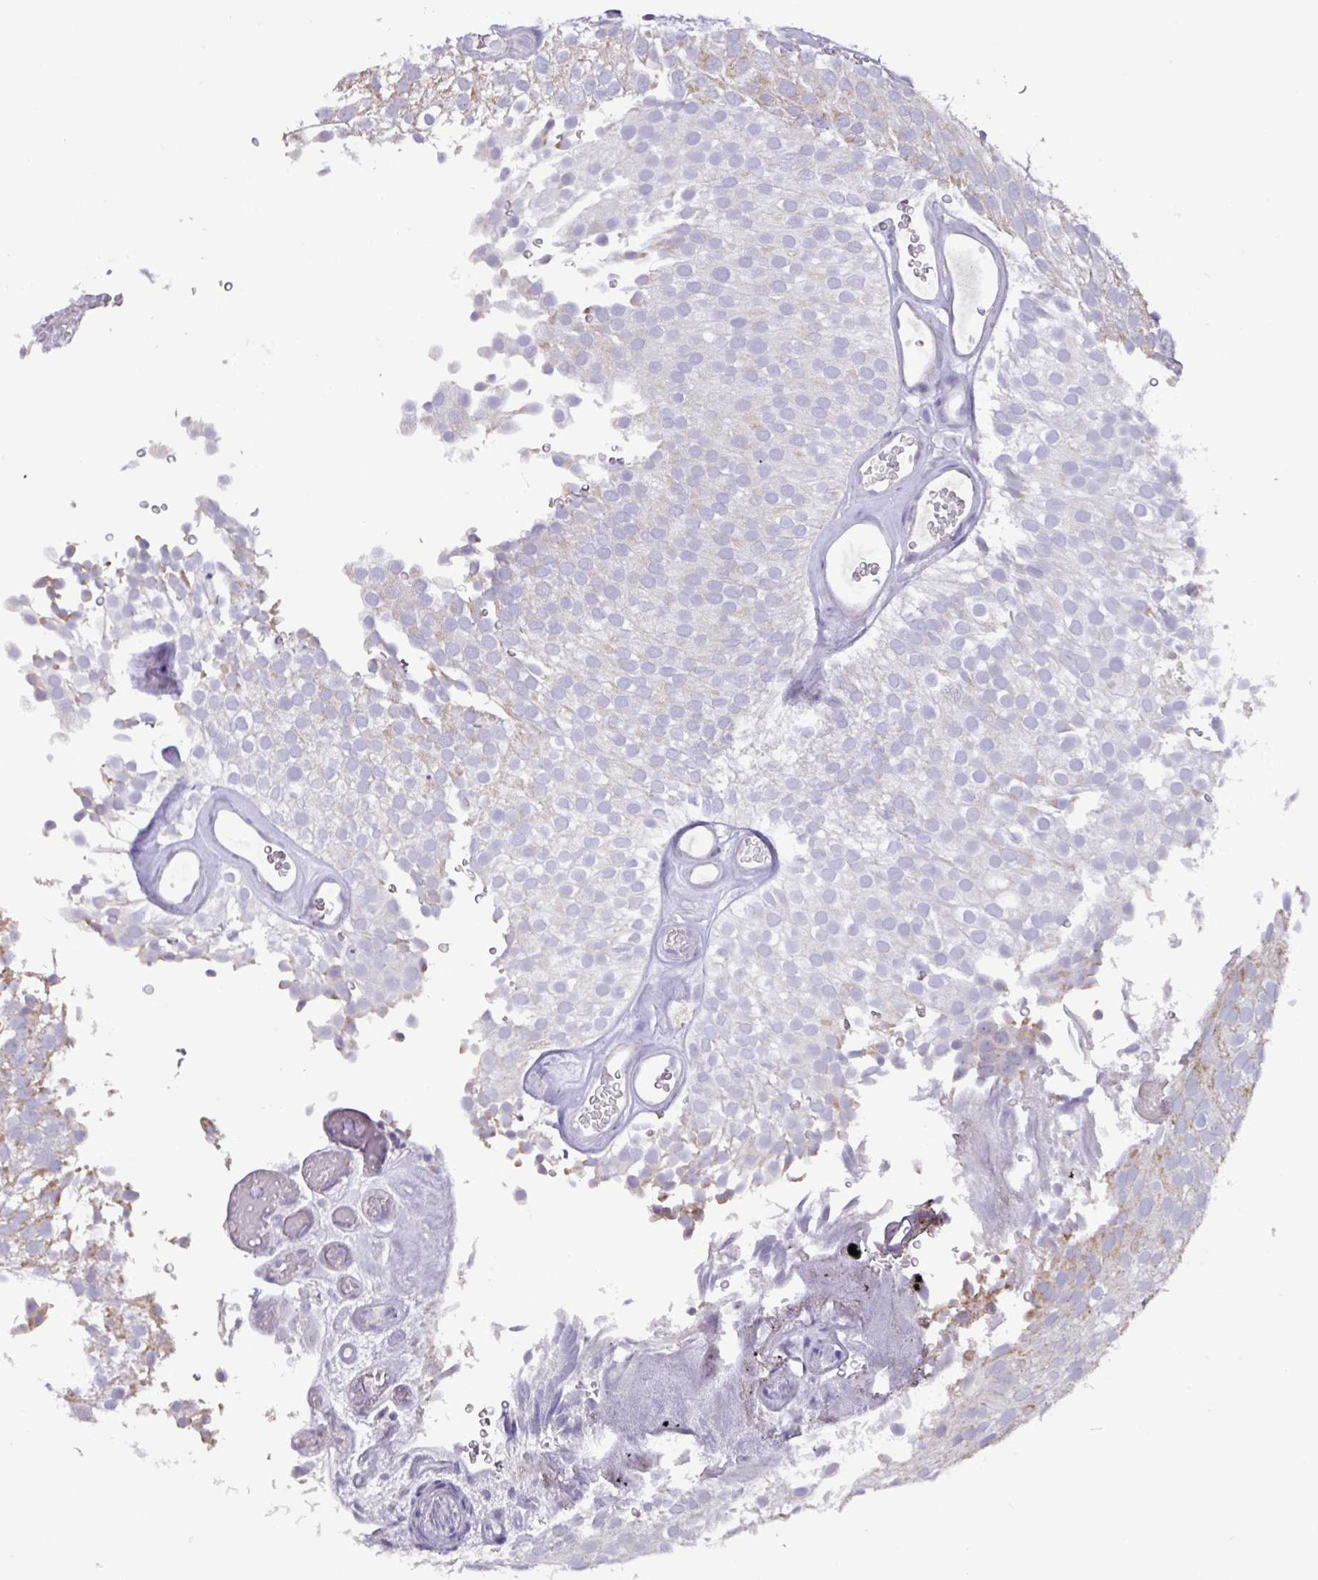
{"staining": {"intensity": "strong", "quantity": "<25%", "location": "cytoplasmic/membranous"}, "tissue": "urothelial cancer", "cell_type": "Tumor cells", "image_type": "cancer", "snomed": [{"axis": "morphology", "description": "Urothelial carcinoma, Low grade"}, {"axis": "topography", "description": "Urinary bladder"}], "caption": "Strong cytoplasmic/membranous expression is appreciated in approximately <25% of tumor cells in urothelial carcinoma (low-grade).", "gene": "MT-ND4", "patient": {"sex": "male", "age": 78}}